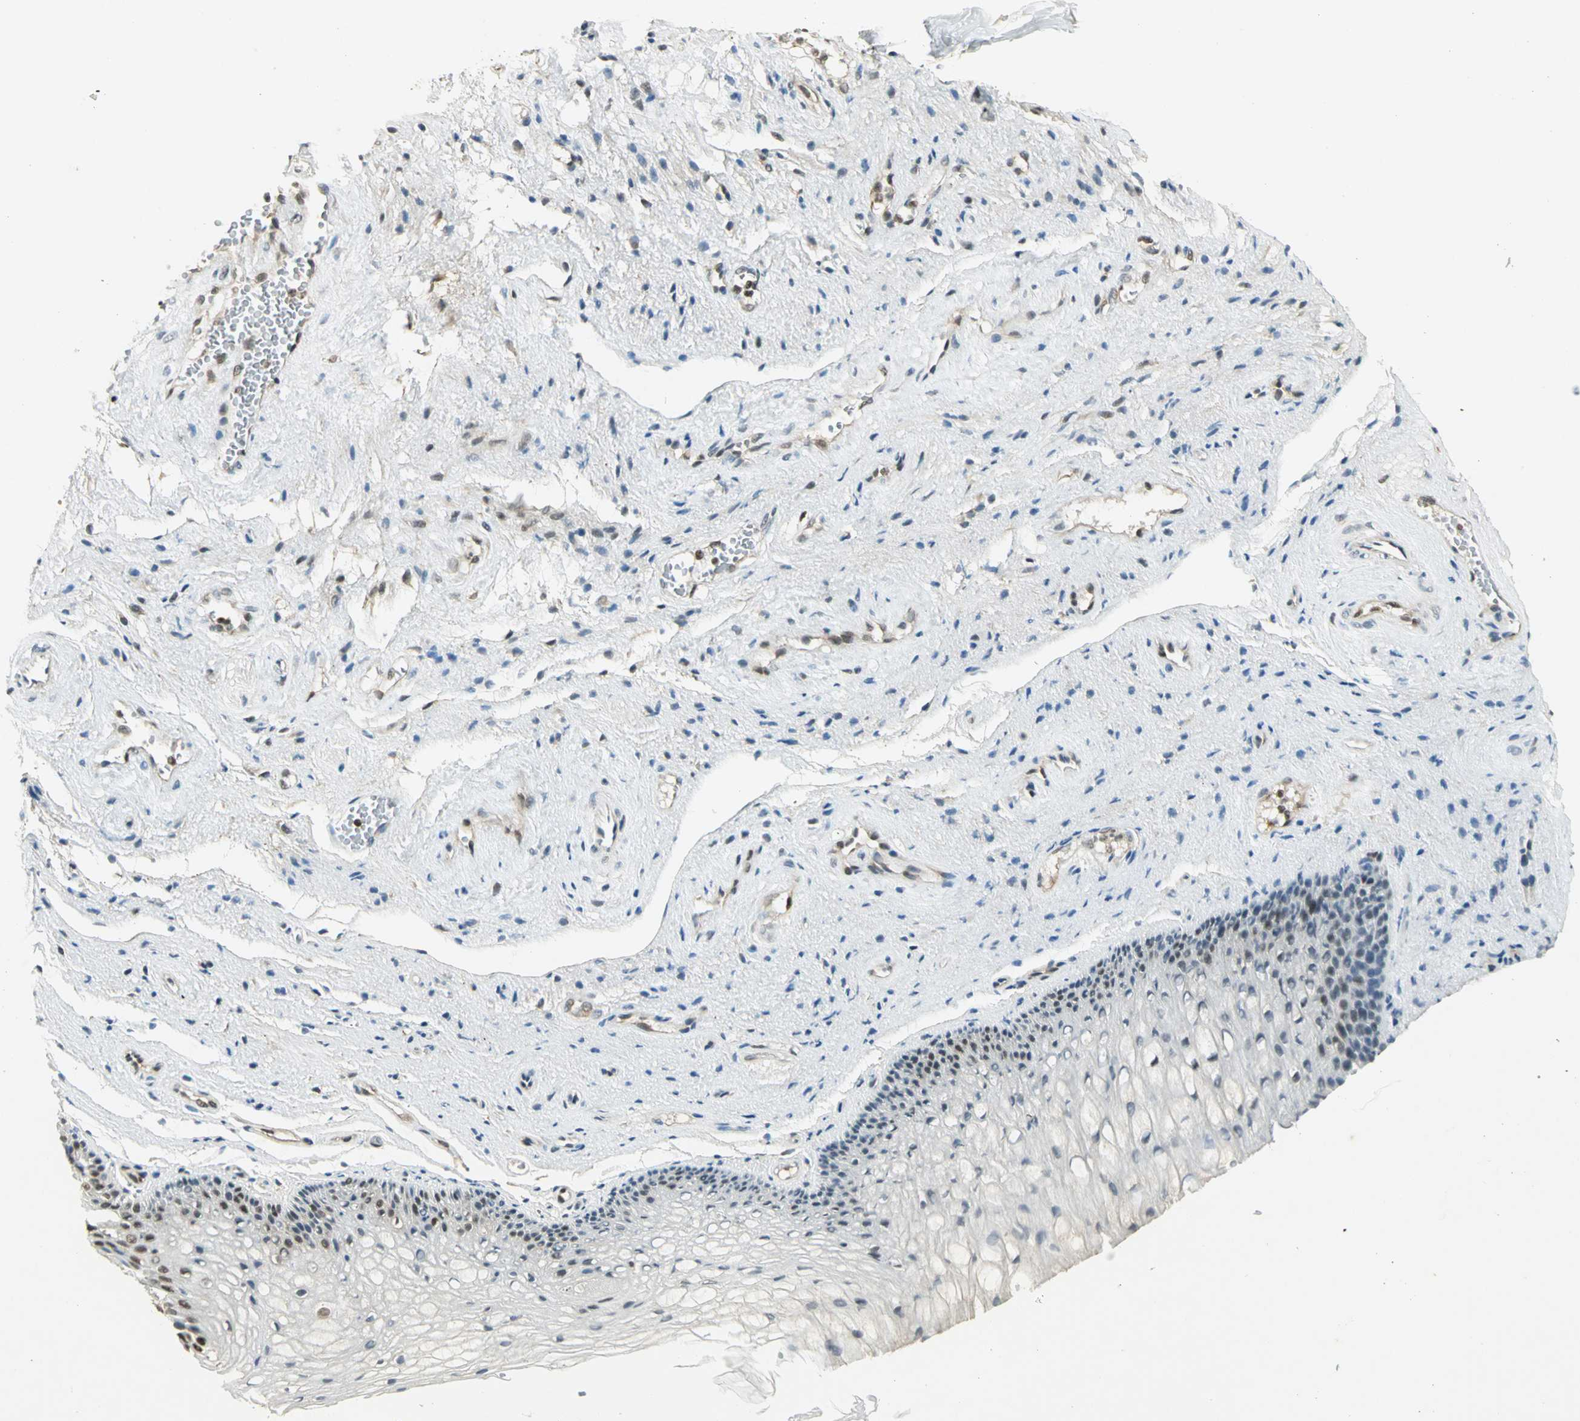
{"staining": {"intensity": "strong", "quantity": "<25%", "location": "nuclear"}, "tissue": "vagina", "cell_type": "Squamous epithelial cells", "image_type": "normal", "snomed": [{"axis": "morphology", "description": "Normal tissue, NOS"}, {"axis": "topography", "description": "Vagina"}], "caption": "IHC histopathology image of benign human vagina stained for a protein (brown), which shows medium levels of strong nuclear staining in about <25% of squamous epithelial cells.", "gene": "ELF1", "patient": {"sex": "female", "age": 34}}